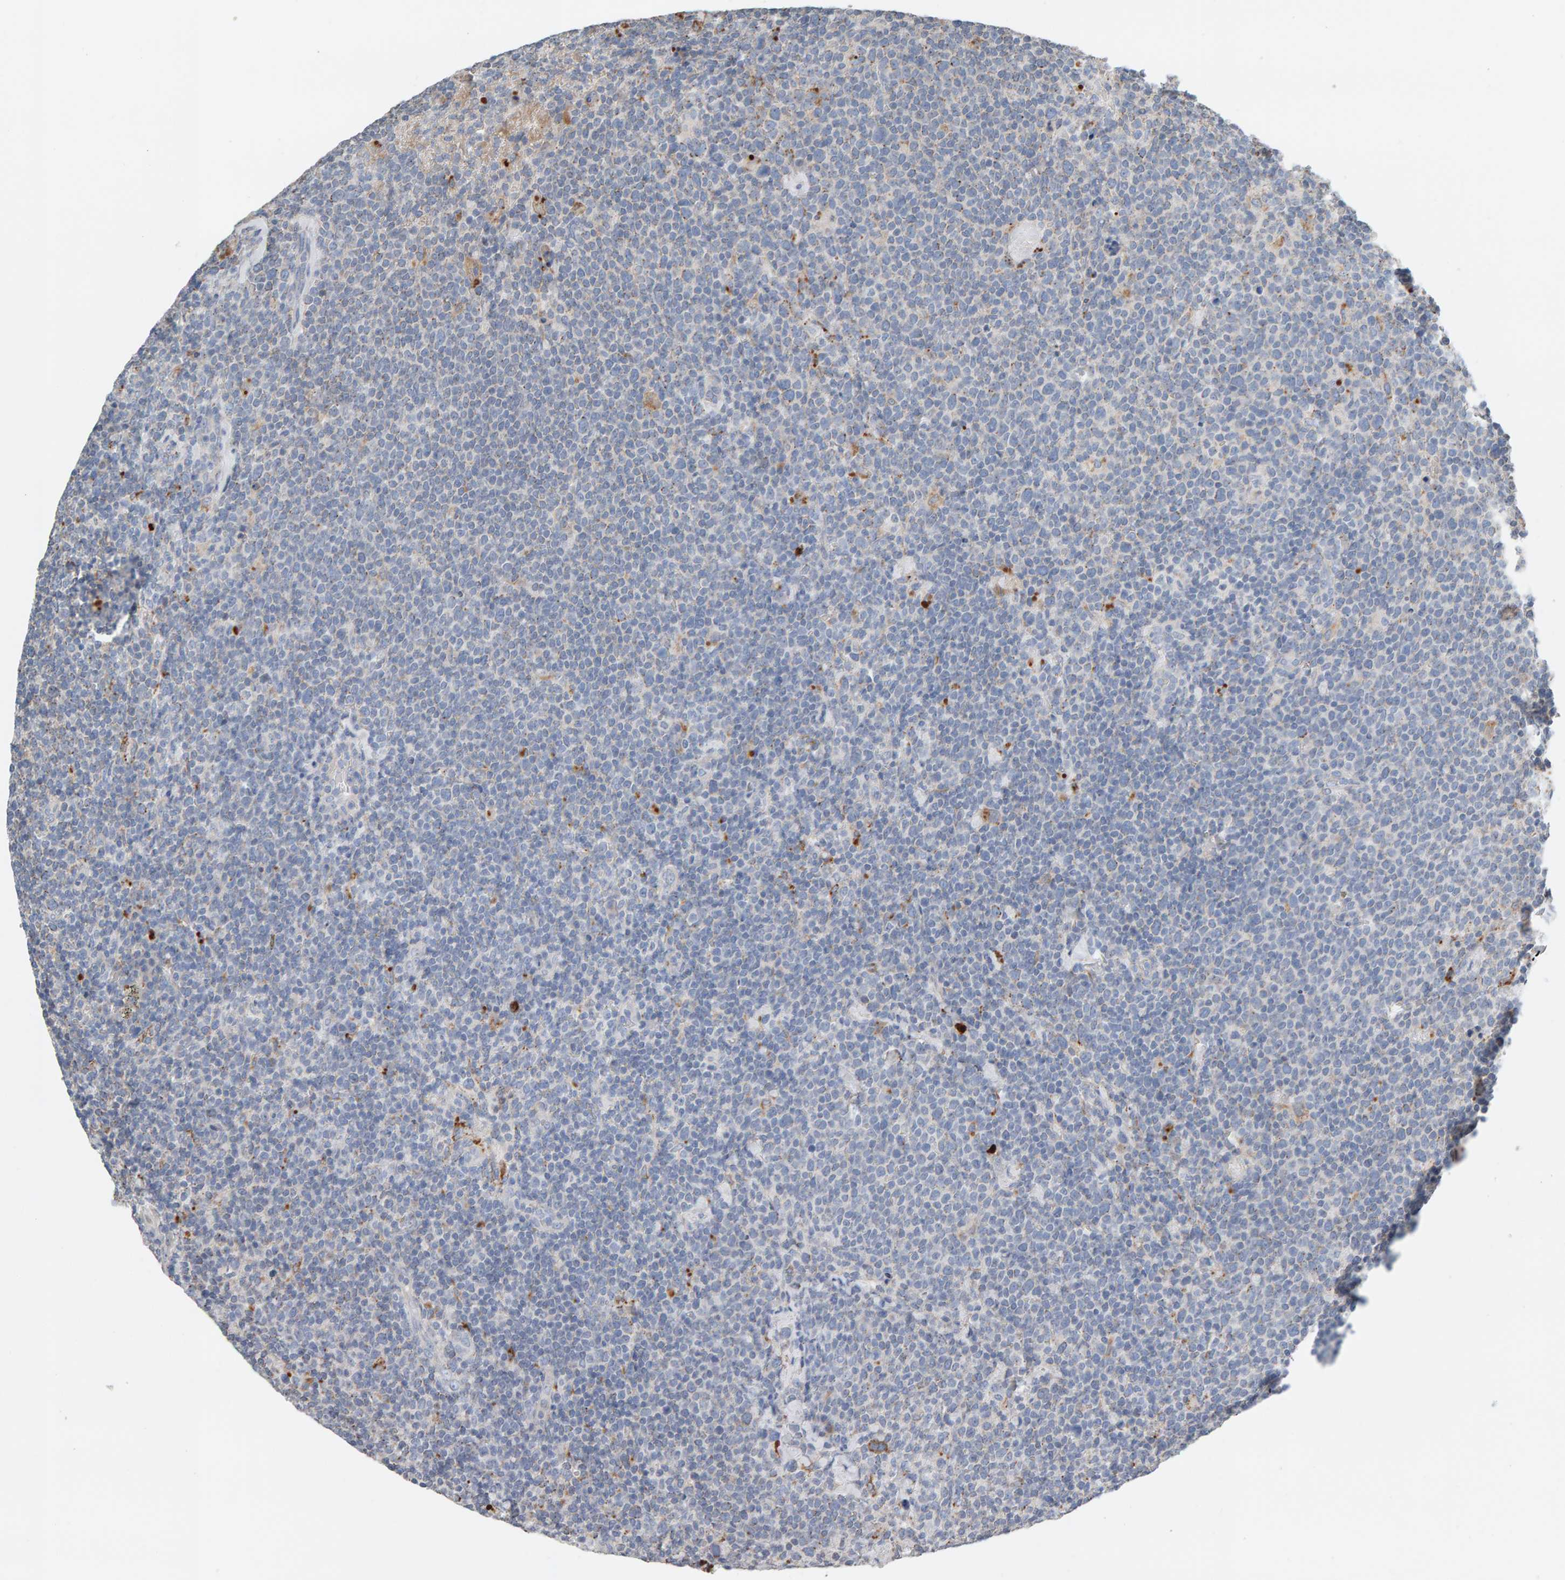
{"staining": {"intensity": "negative", "quantity": "none", "location": "none"}, "tissue": "lymphoma", "cell_type": "Tumor cells", "image_type": "cancer", "snomed": [{"axis": "morphology", "description": "Malignant lymphoma, non-Hodgkin's type, High grade"}, {"axis": "topography", "description": "Lymph node"}], "caption": "DAB (3,3'-diaminobenzidine) immunohistochemical staining of lymphoma reveals no significant positivity in tumor cells. The staining was performed using DAB to visualize the protein expression in brown, while the nuclei were stained in blue with hematoxylin (Magnification: 20x).", "gene": "IPPK", "patient": {"sex": "male", "age": 61}}